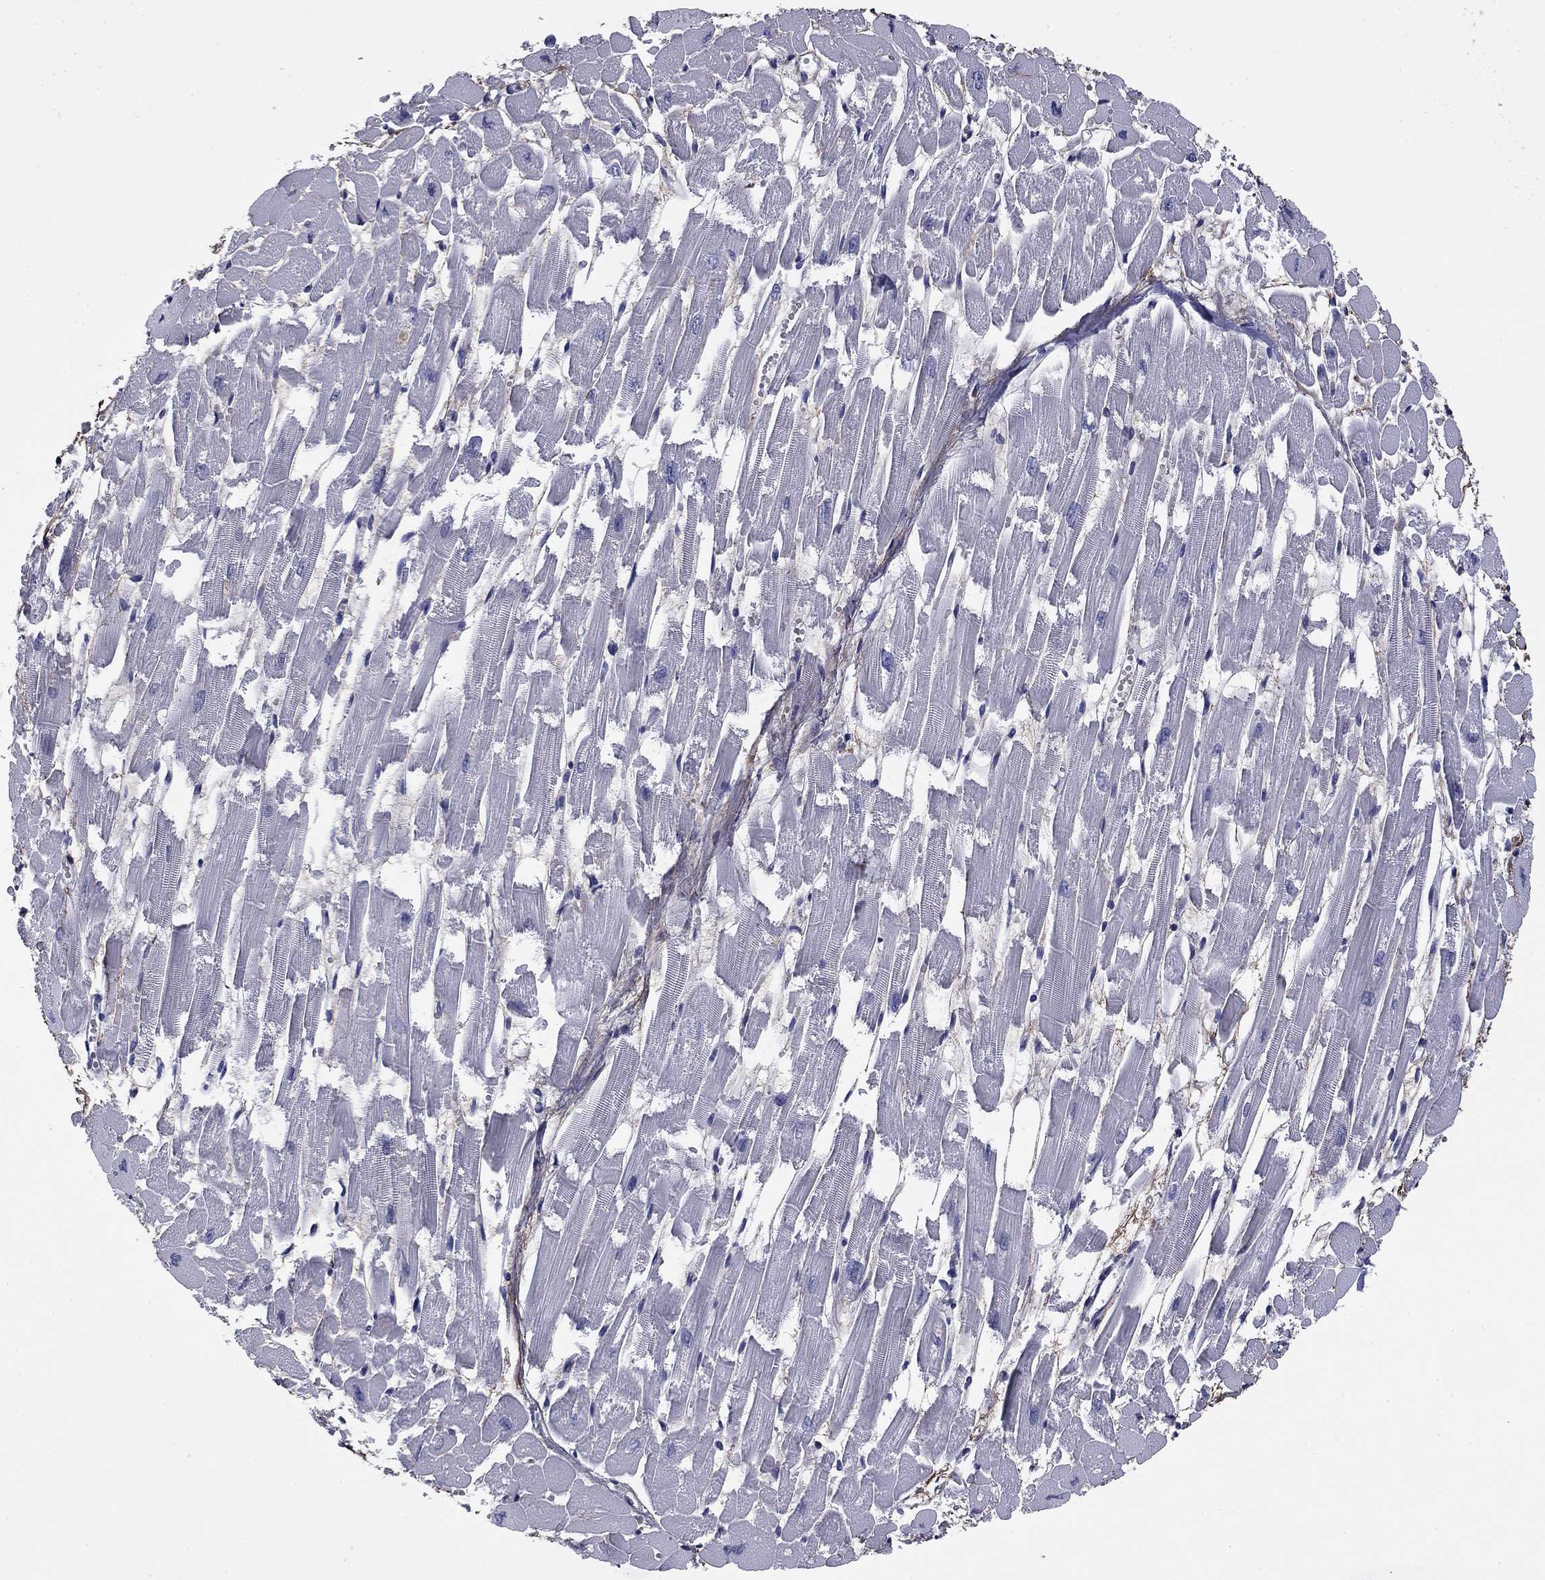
{"staining": {"intensity": "negative", "quantity": "none", "location": "none"}, "tissue": "heart muscle", "cell_type": "Cardiomyocytes", "image_type": "normal", "snomed": [{"axis": "morphology", "description": "Normal tissue, NOS"}, {"axis": "topography", "description": "Heart"}], "caption": "Human heart muscle stained for a protein using immunohistochemistry (IHC) exhibits no expression in cardiomyocytes.", "gene": "REXO5", "patient": {"sex": "female", "age": 52}}